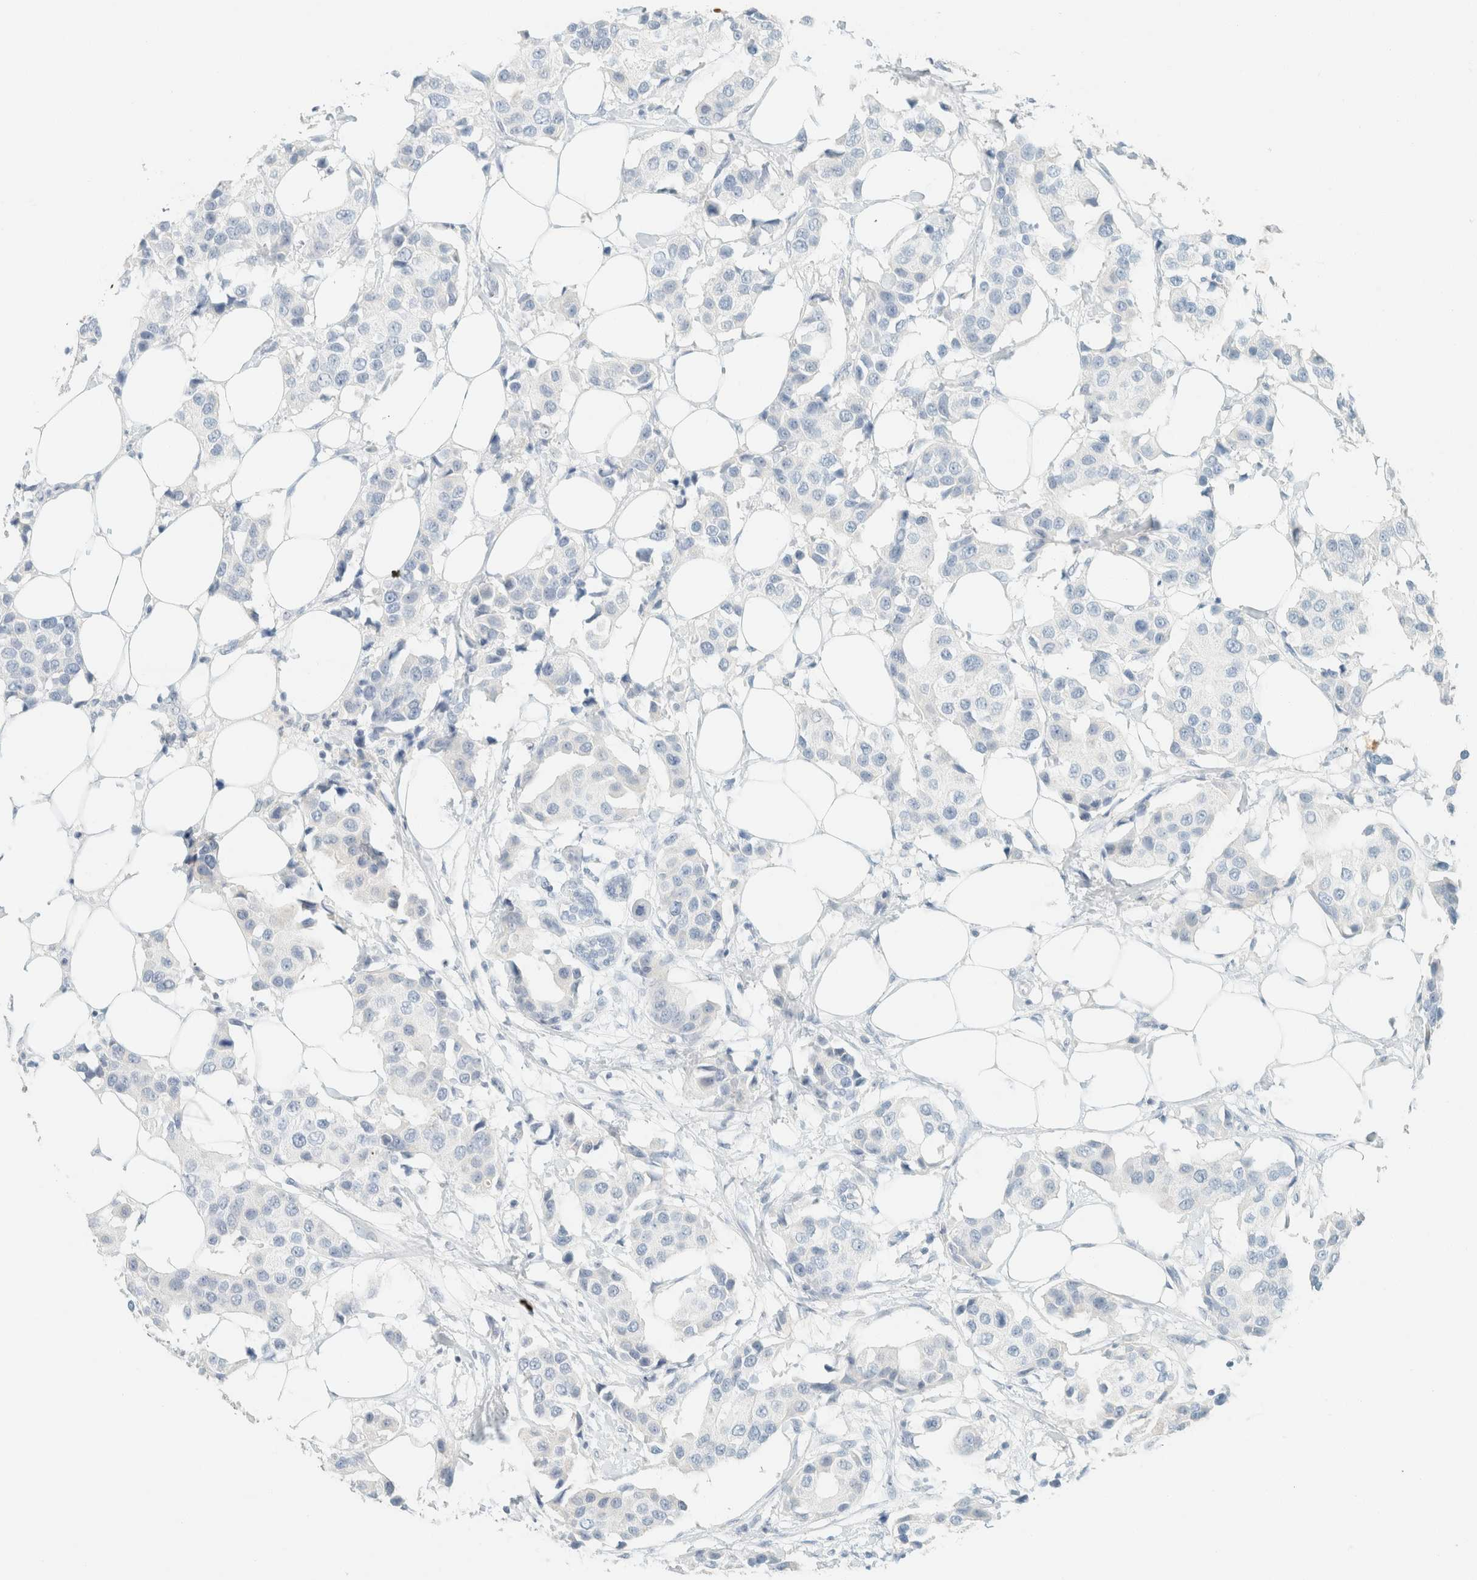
{"staining": {"intensity": "negative", "quantity": "none", "location": "none"}, "tissue": "breast cancer", "cell_type": "Tumor cells", "image_type": "cancer", "snomed": [{"axis": "morphology", "description": "Normal tissue, NOS"}, {"axis": "morphology", "description": "Duct carcinoma"}, {"axis": "topography", "description": "Breast"}], "caption": "A histopathology image of breast cancer (infiltrating ductal carcinoma) stained for a protein reveals no brown staining in tumor cells.", "gene": "GPA33", "patient": {"sex": "female", "age": 39}}